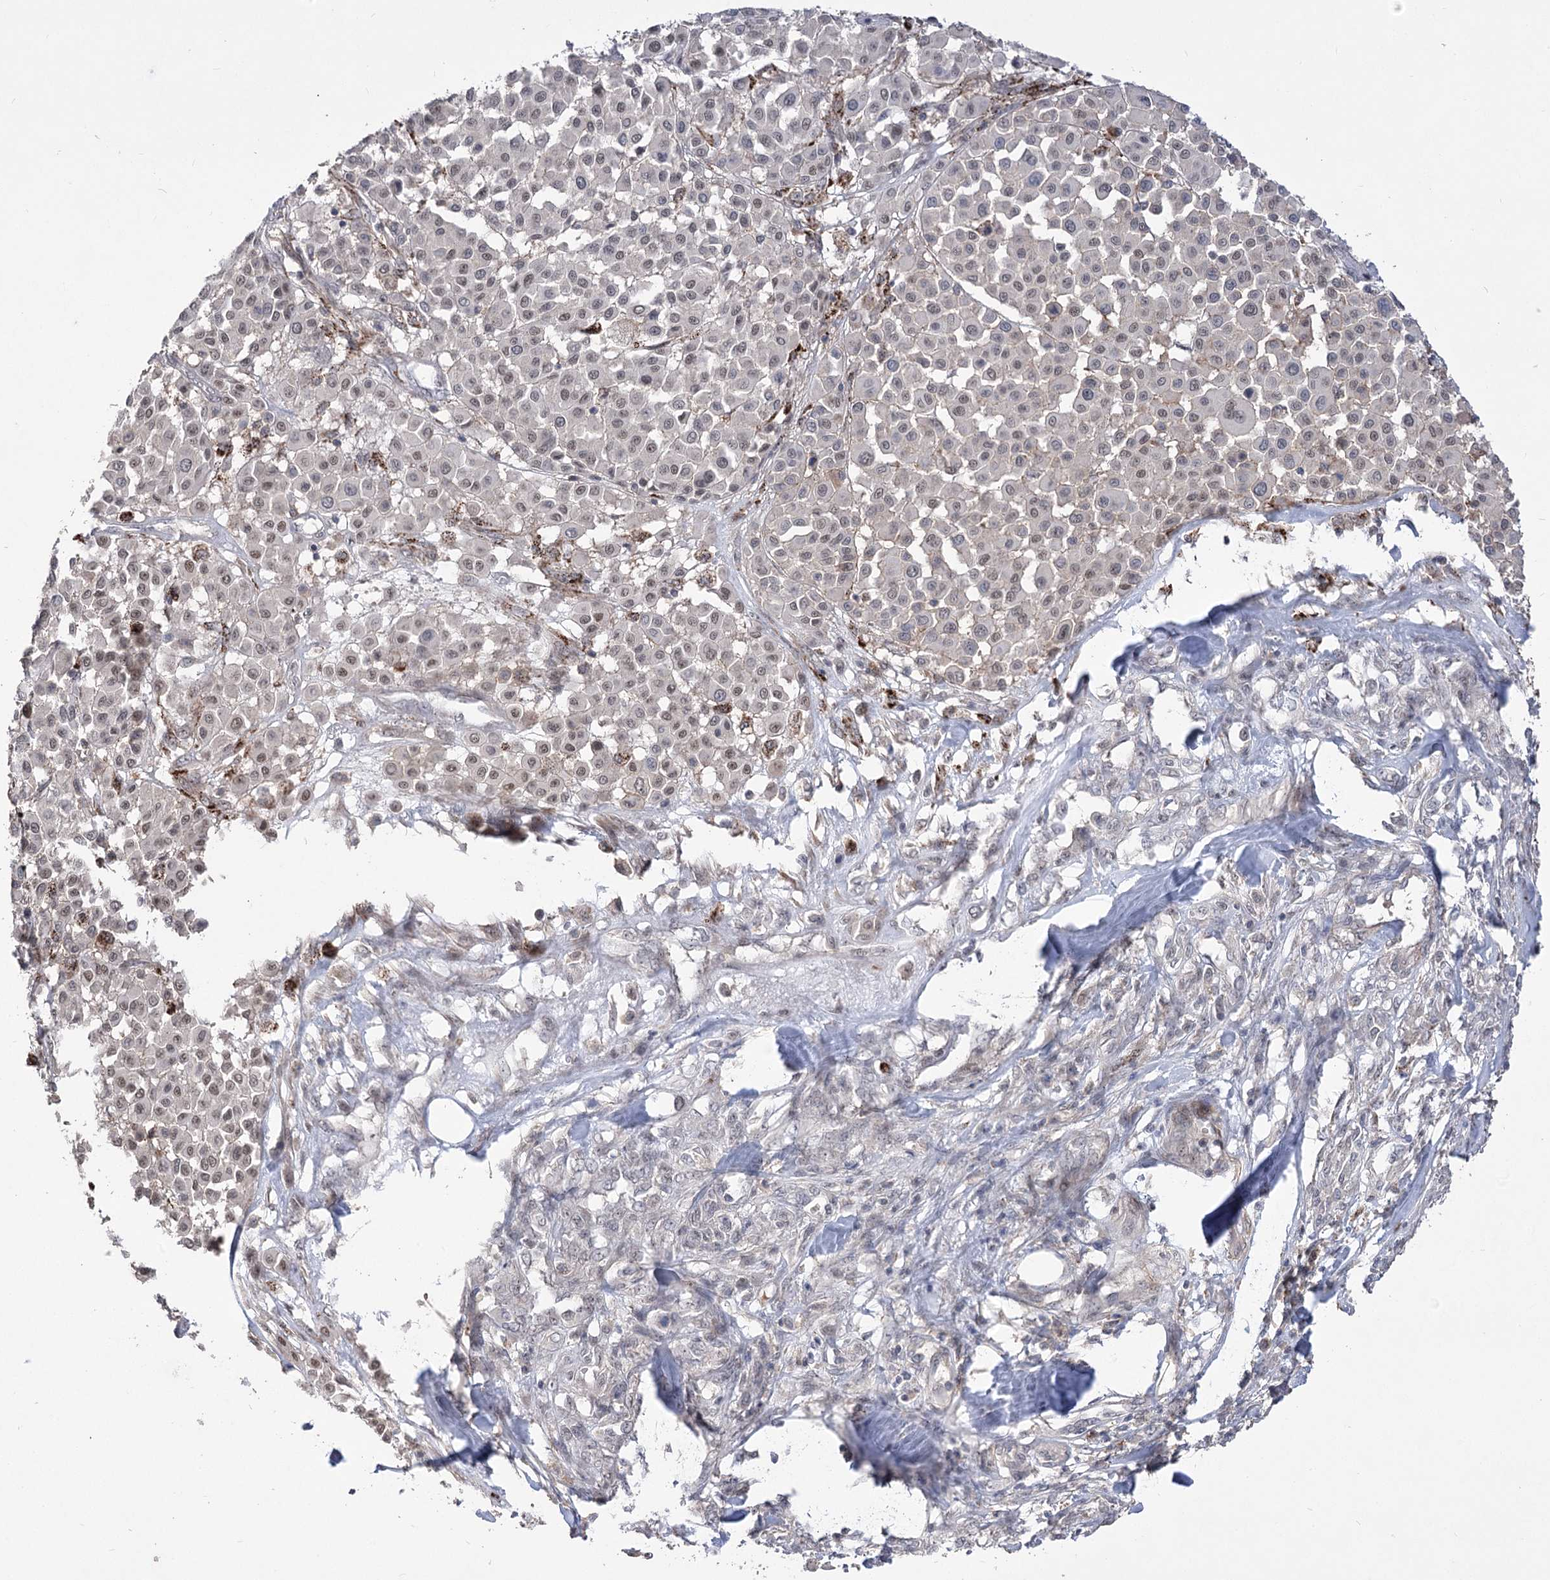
{"staining": {"intensity": "weak", "quantity": "<25%", "location": "nuclear"}, "tissue": "melanoma", "cell_type": "Tumor cells", "image_type": "cancer", "snomed": [{"axis": "morphology", "description": "Malignant melanoma, Metastatic site"}, {"axis": "topography", "description": "Soft tissue"}], "caption": "Tumor cells show no significant protein expression in malignant melanoma (metastatic site).", "gene": "ZSCAN23", "patient": {"sex": "male", "age": 41}}